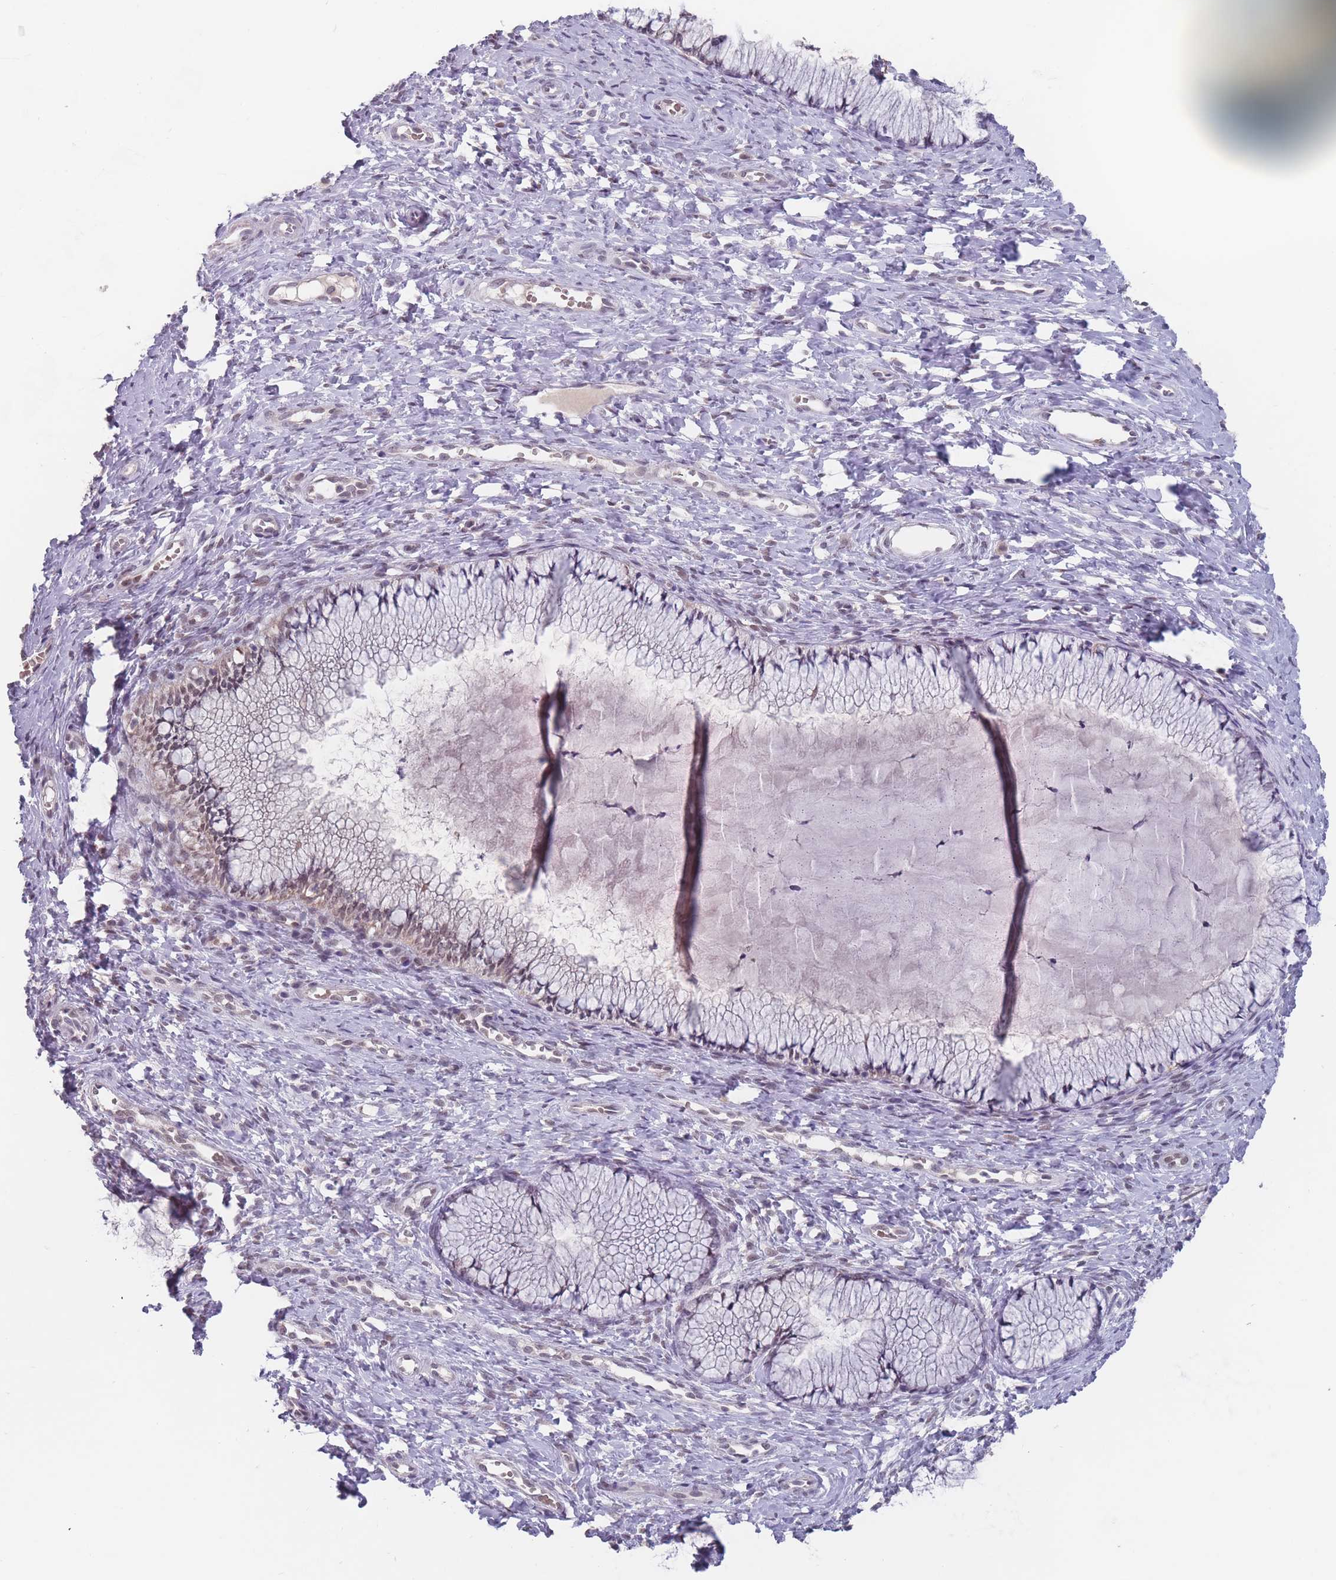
{"staining": {"intensity": "moderate", "quantity": "<25%", "location": "nuclear"}, "tissue": "cervix", "cell_type": "Glandular cells", "image_type": "normal", "snomed": [{"axis": "morphology", "description": "Normal tissue, NOS"}, {"axis": "topography", "description": "Cervix"}], "caption": "Protein staining of normal cervix demonstrates moderate nuclear positivity in about <25% of glandular cells.", "gene": "PEX7", "patient": {"sex": "female", "age": 36}}